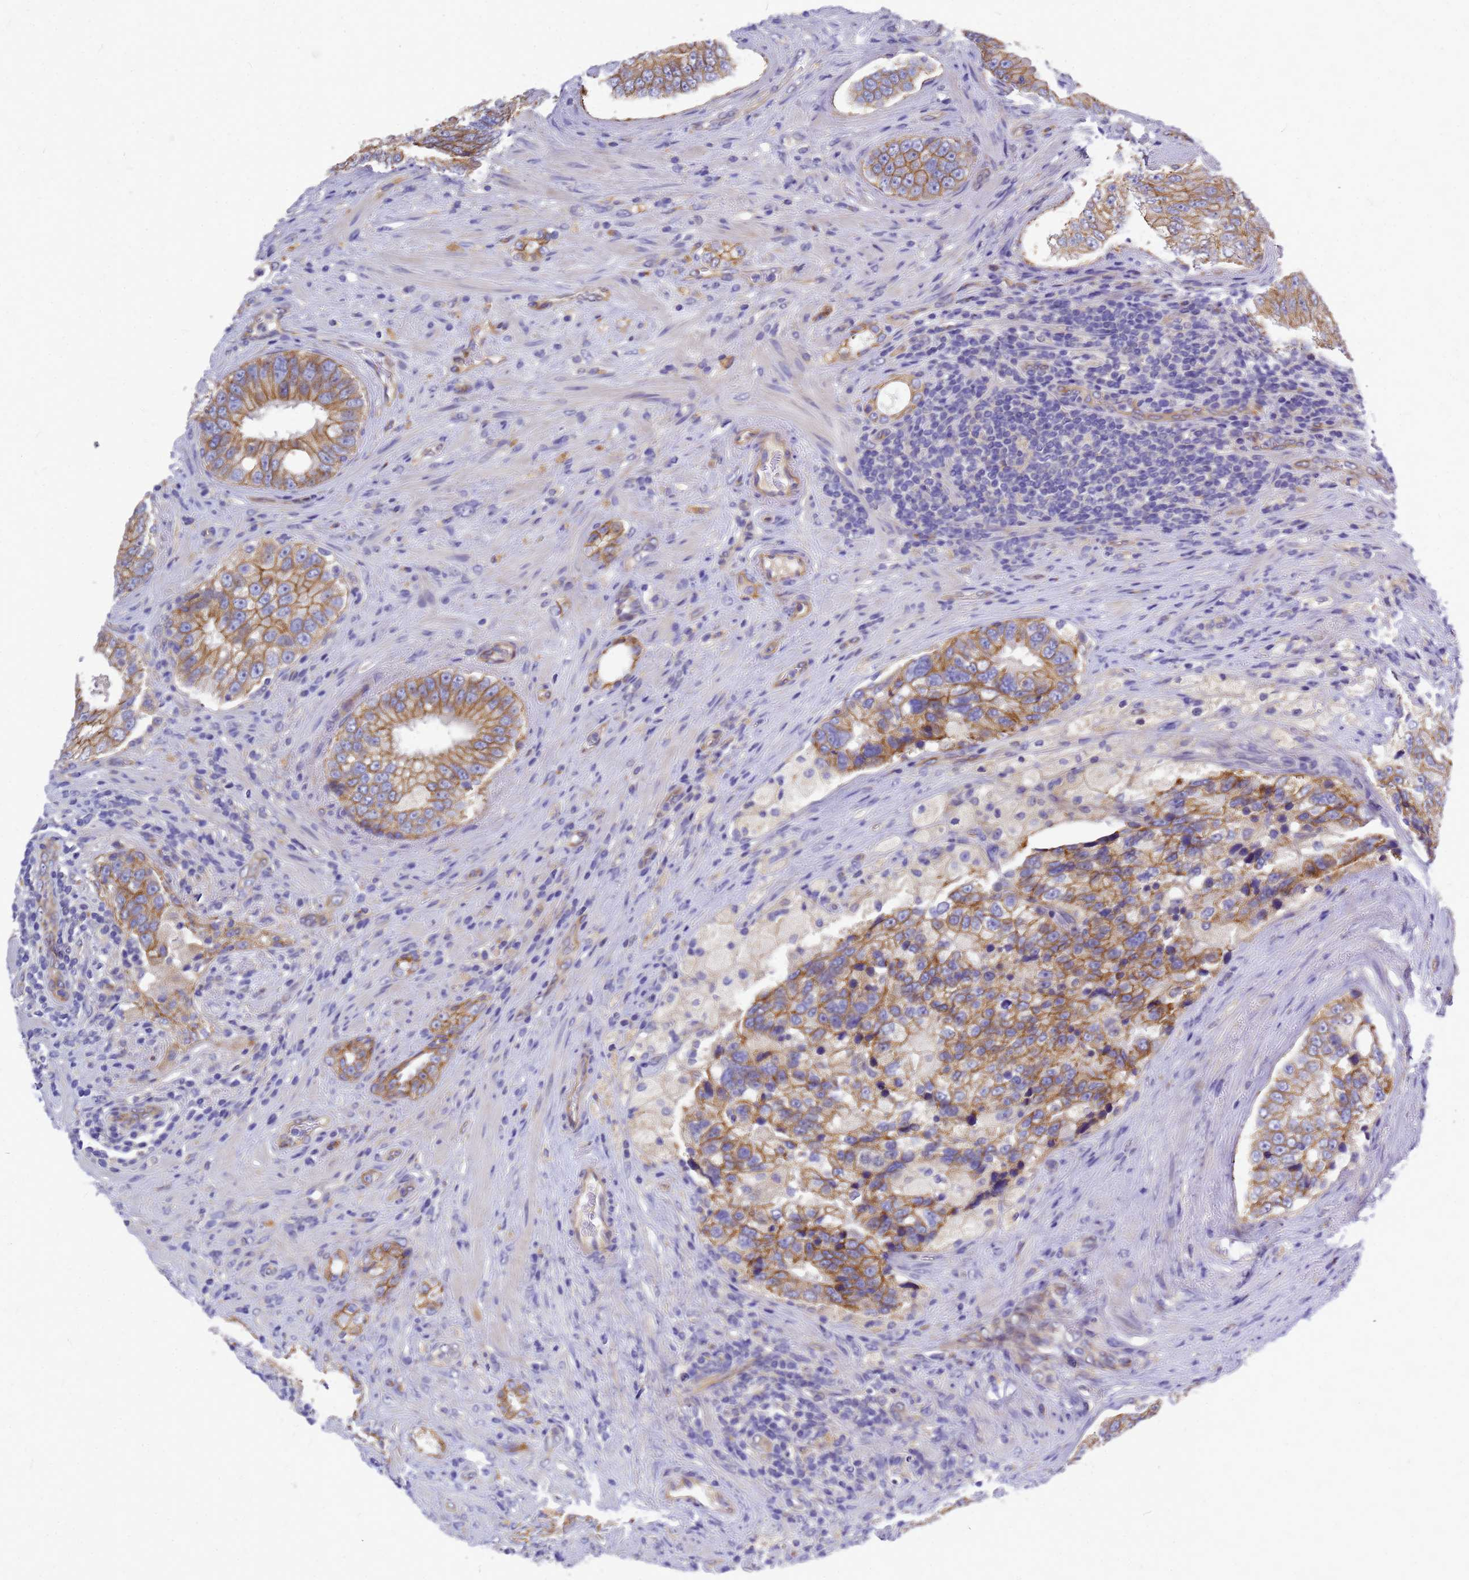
{"staining": {"intensity": "moderate", "quantity": ">75%", "location": "cytoplasmic/membranous"}, "tissue": "prostate cancer", "cell_type": "Tumor cells", "image_type": "cancer", "snomed": [{"axis": "morphology", "description": "Adenocarcinoma, High grade"}, {"axis": "topography", "description": "Prostate"}], "caption": "Protein expression analysis of human prostate high-grade adenocarcinoma reveals moderate cytoplasmic/membranous staining in approximately >75% of tumor cells. Using DAB (brown) and hematoxylin (blue) stains, captured at high magnification using brightfield microscopy.", "gene": "FBXW5", "patient": {"sex": "male", "age": 70}}